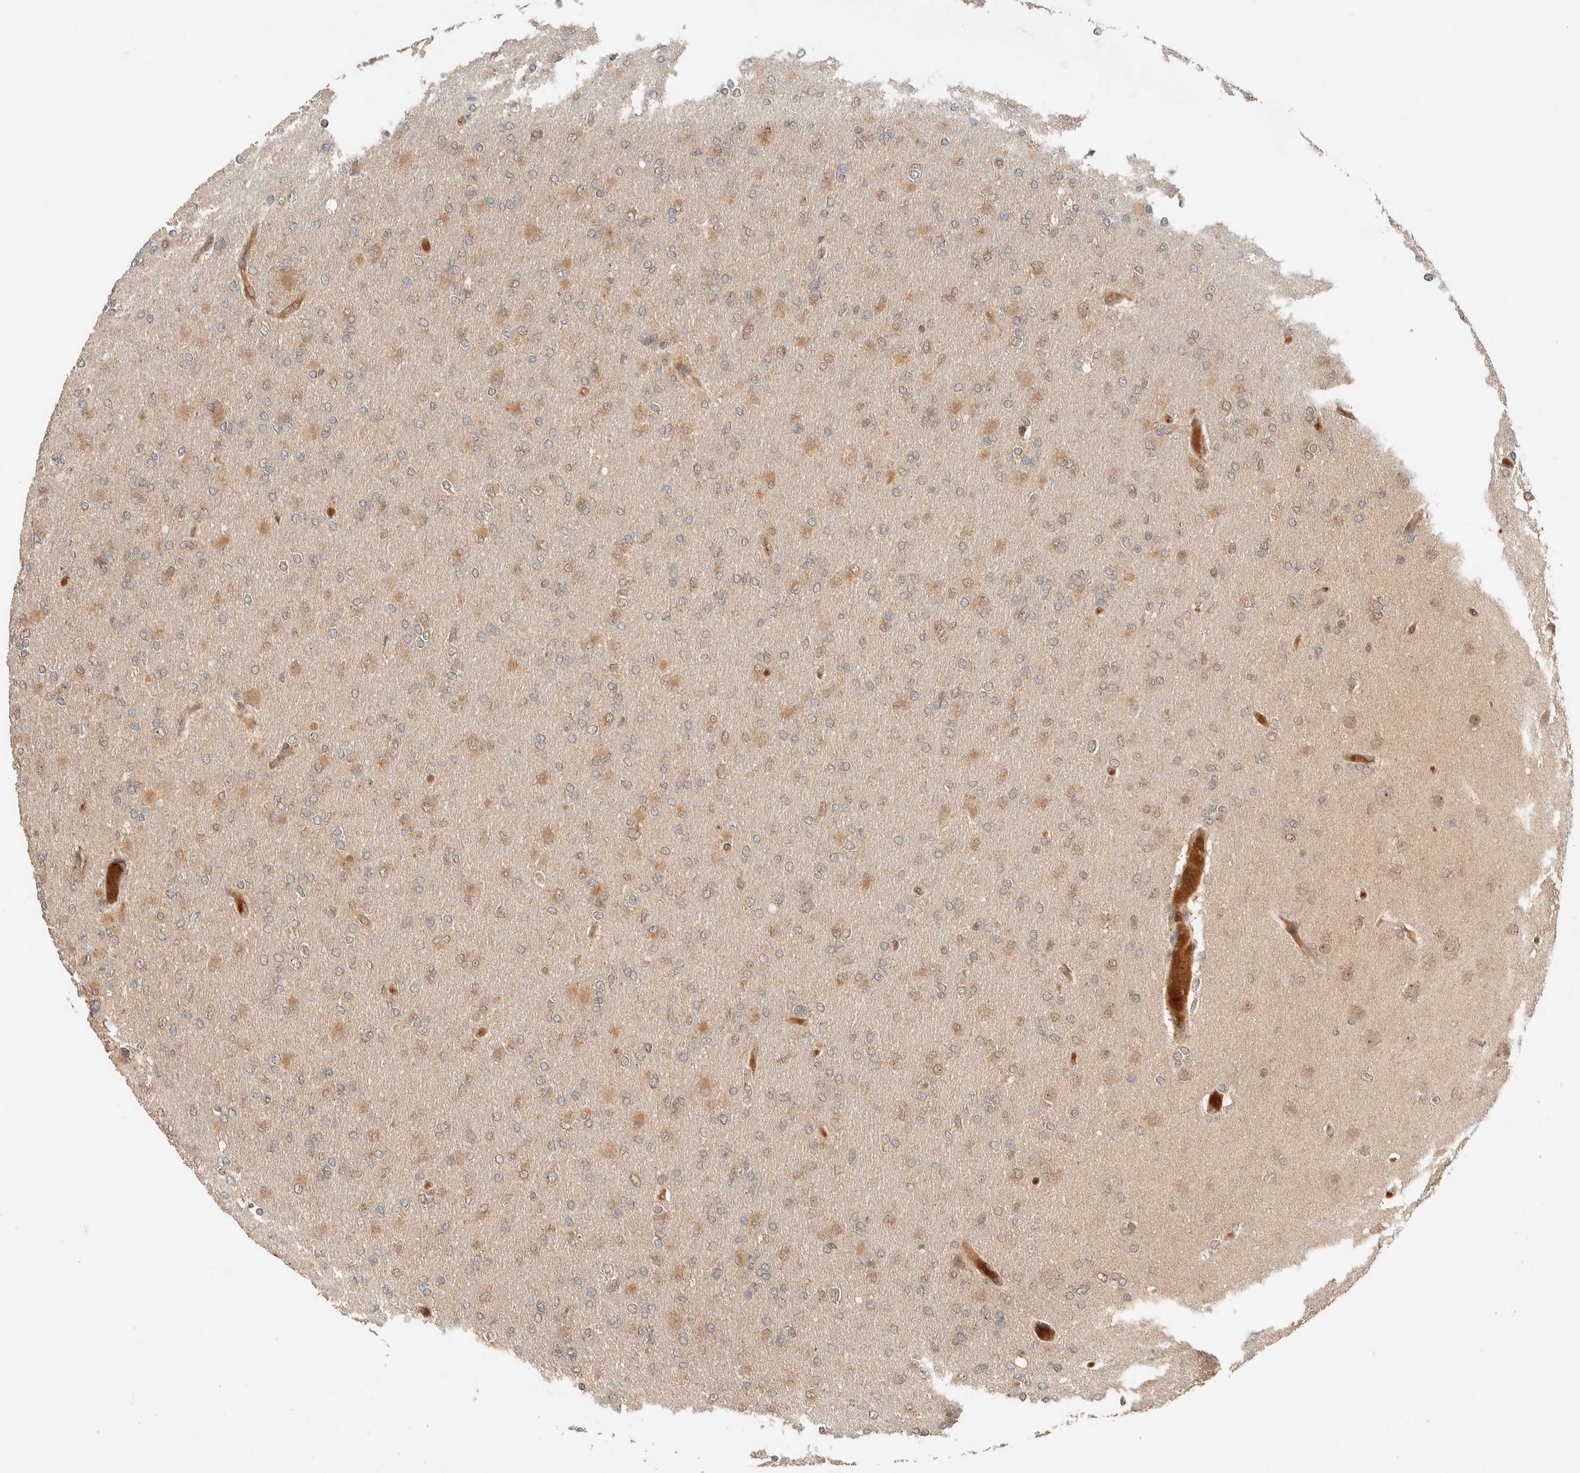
{"staining": {"intensity": "weak", "quantity": ">75%", "location": "cytoplasmic/membranous"}, "tissue": "glioma", "cell_type": "Tumor cells", "image_type": "cancer", "snomed": [{"axis": "morphology", "description": "Glioma, malignant, High grade"}, {"axis": "topography", "description": "Cerebral cortex"}], "caption": "Glioma was stained to show a protein in brown. There is low levels of weak cytoplasmic/membranous staining in approximately >75% of tumor cells. Nuclei are stained in blue.", "gene": "ZBTB2", "patient": {"sex": "female", "age": 36}}